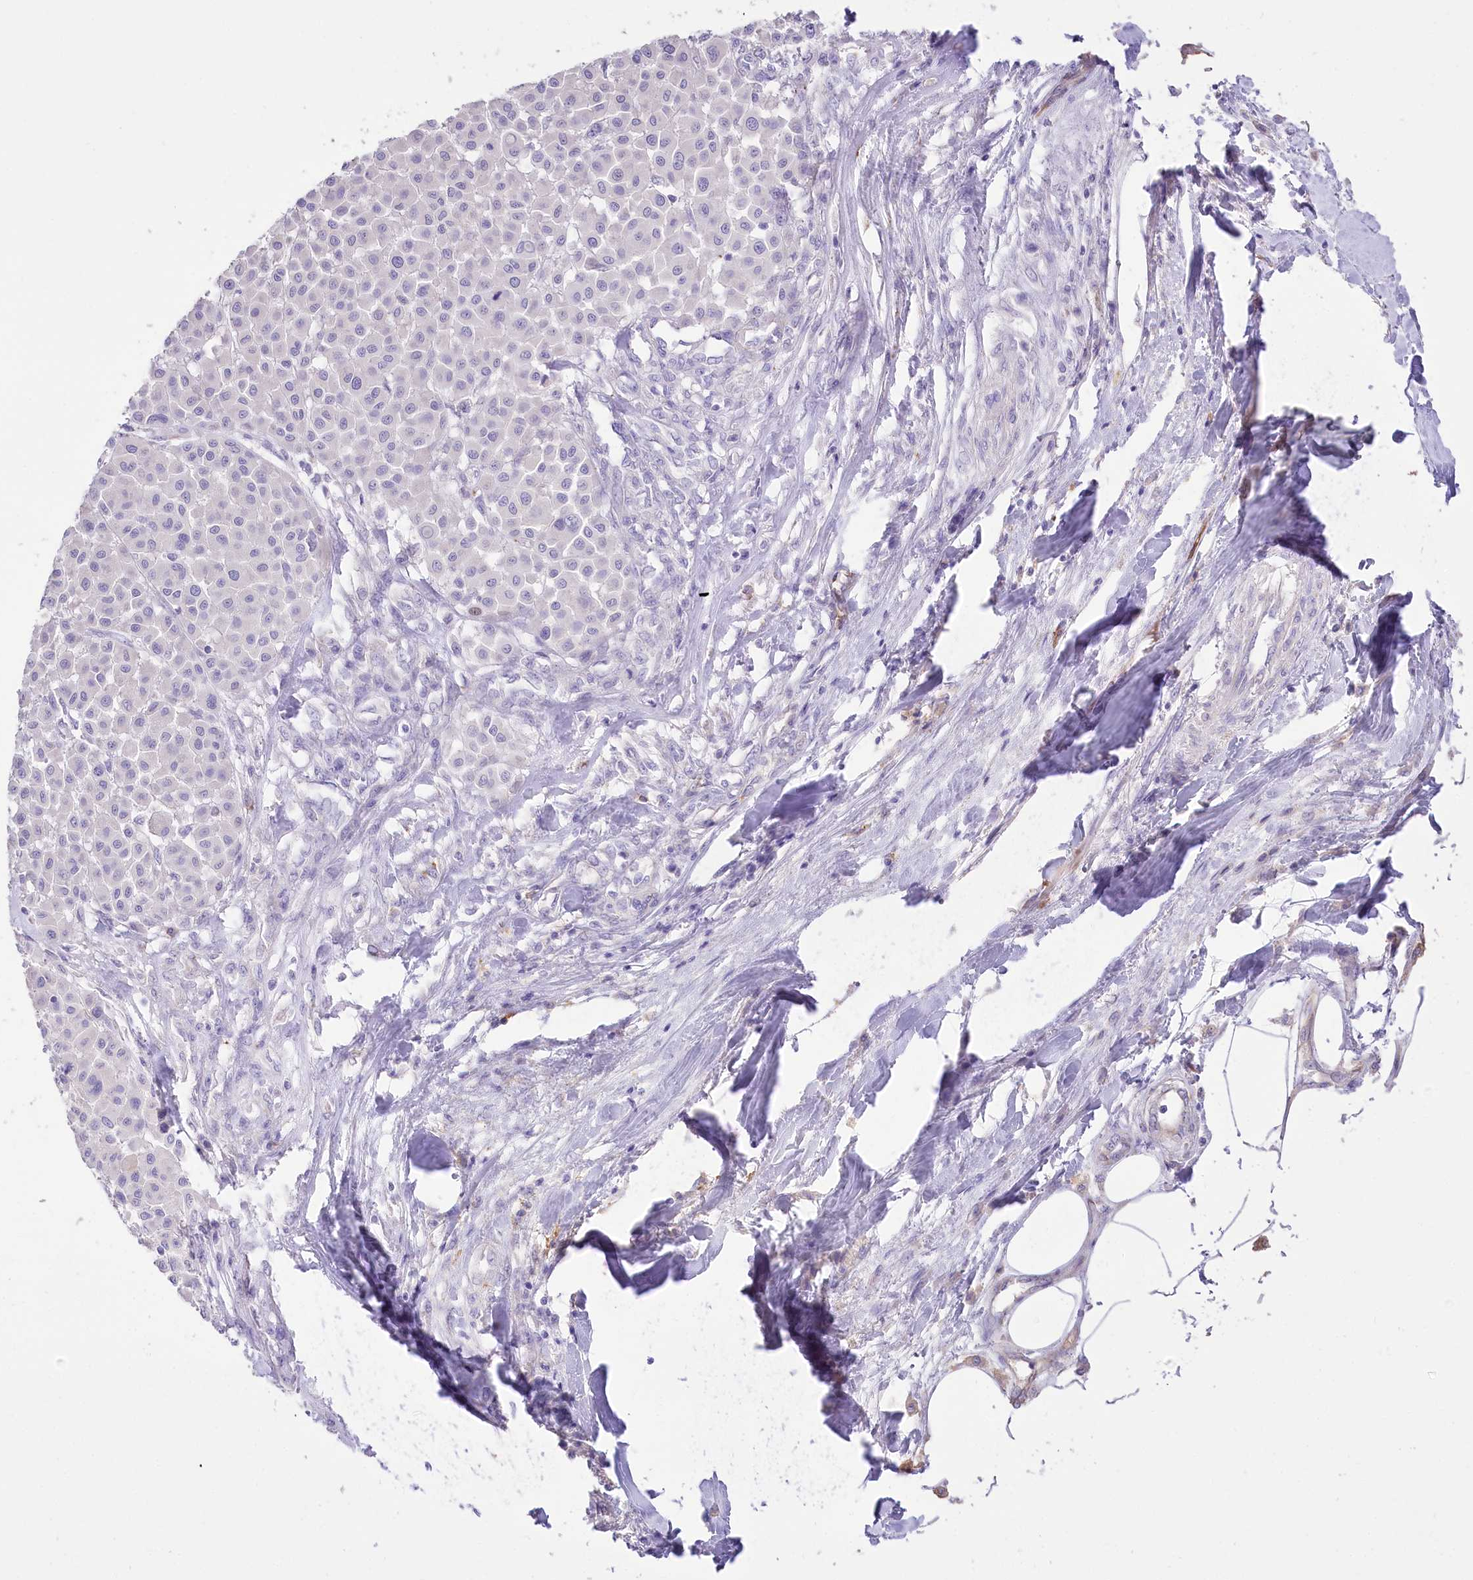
{"staining": {"intensity": "negative", "quantity": "none", "location": "none"}, "tissue": "melanoma", "cell_type": "Tumor cells", "image_type": "cancer", "snomed": [{"axis": "morphology", "description": "Malignant melanoma, Metastatic site"}, {"axis": "topography", "description": "Soft tissue"}], "caption": "This is an IHC histopathology image of melanoma. There is no expression in tumor cells.", "gene": "SLC39A10", "patient": {"sex": "male", "age": 41}}